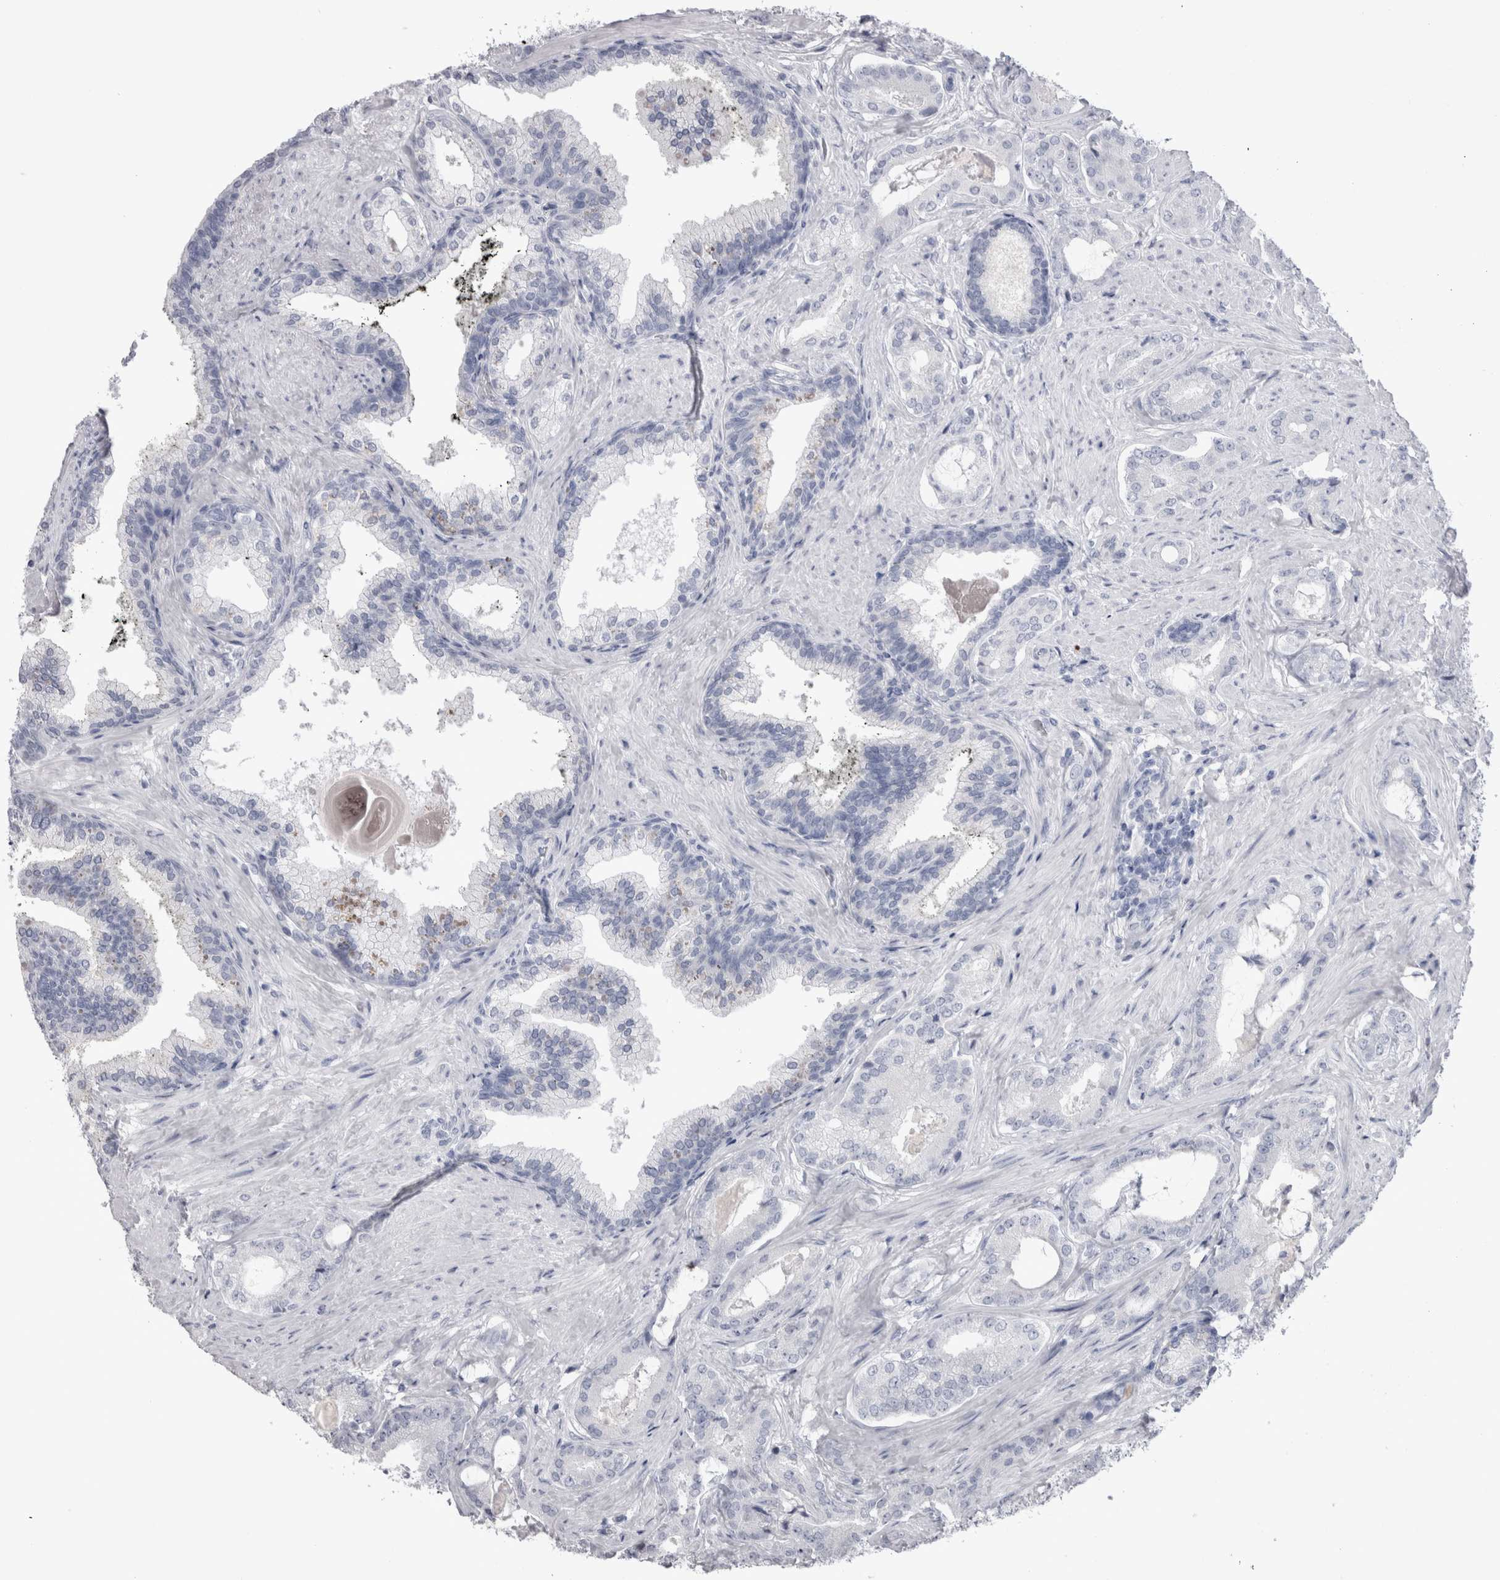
{"staining": {"intensity": "negative", "quantity": "none", "location": "none"}, "tissue": "prostate cancer", "cell_type": "Tumor cells", "image_type": "cancer", "snomed": [{"axis": "morphology", "description": "Adenocarcinoma, Low grade"}, {"axis": "topography", "description": "Prostate"}], "caption": "IHC photomicrograph of human prostate cancer (low-grade adenocarcinoma) stained for a protein (brown), which demonstrates no expression in tumor cells.", "gene": "ADAM2", "patient": {"sex": "male", "age": 71}}